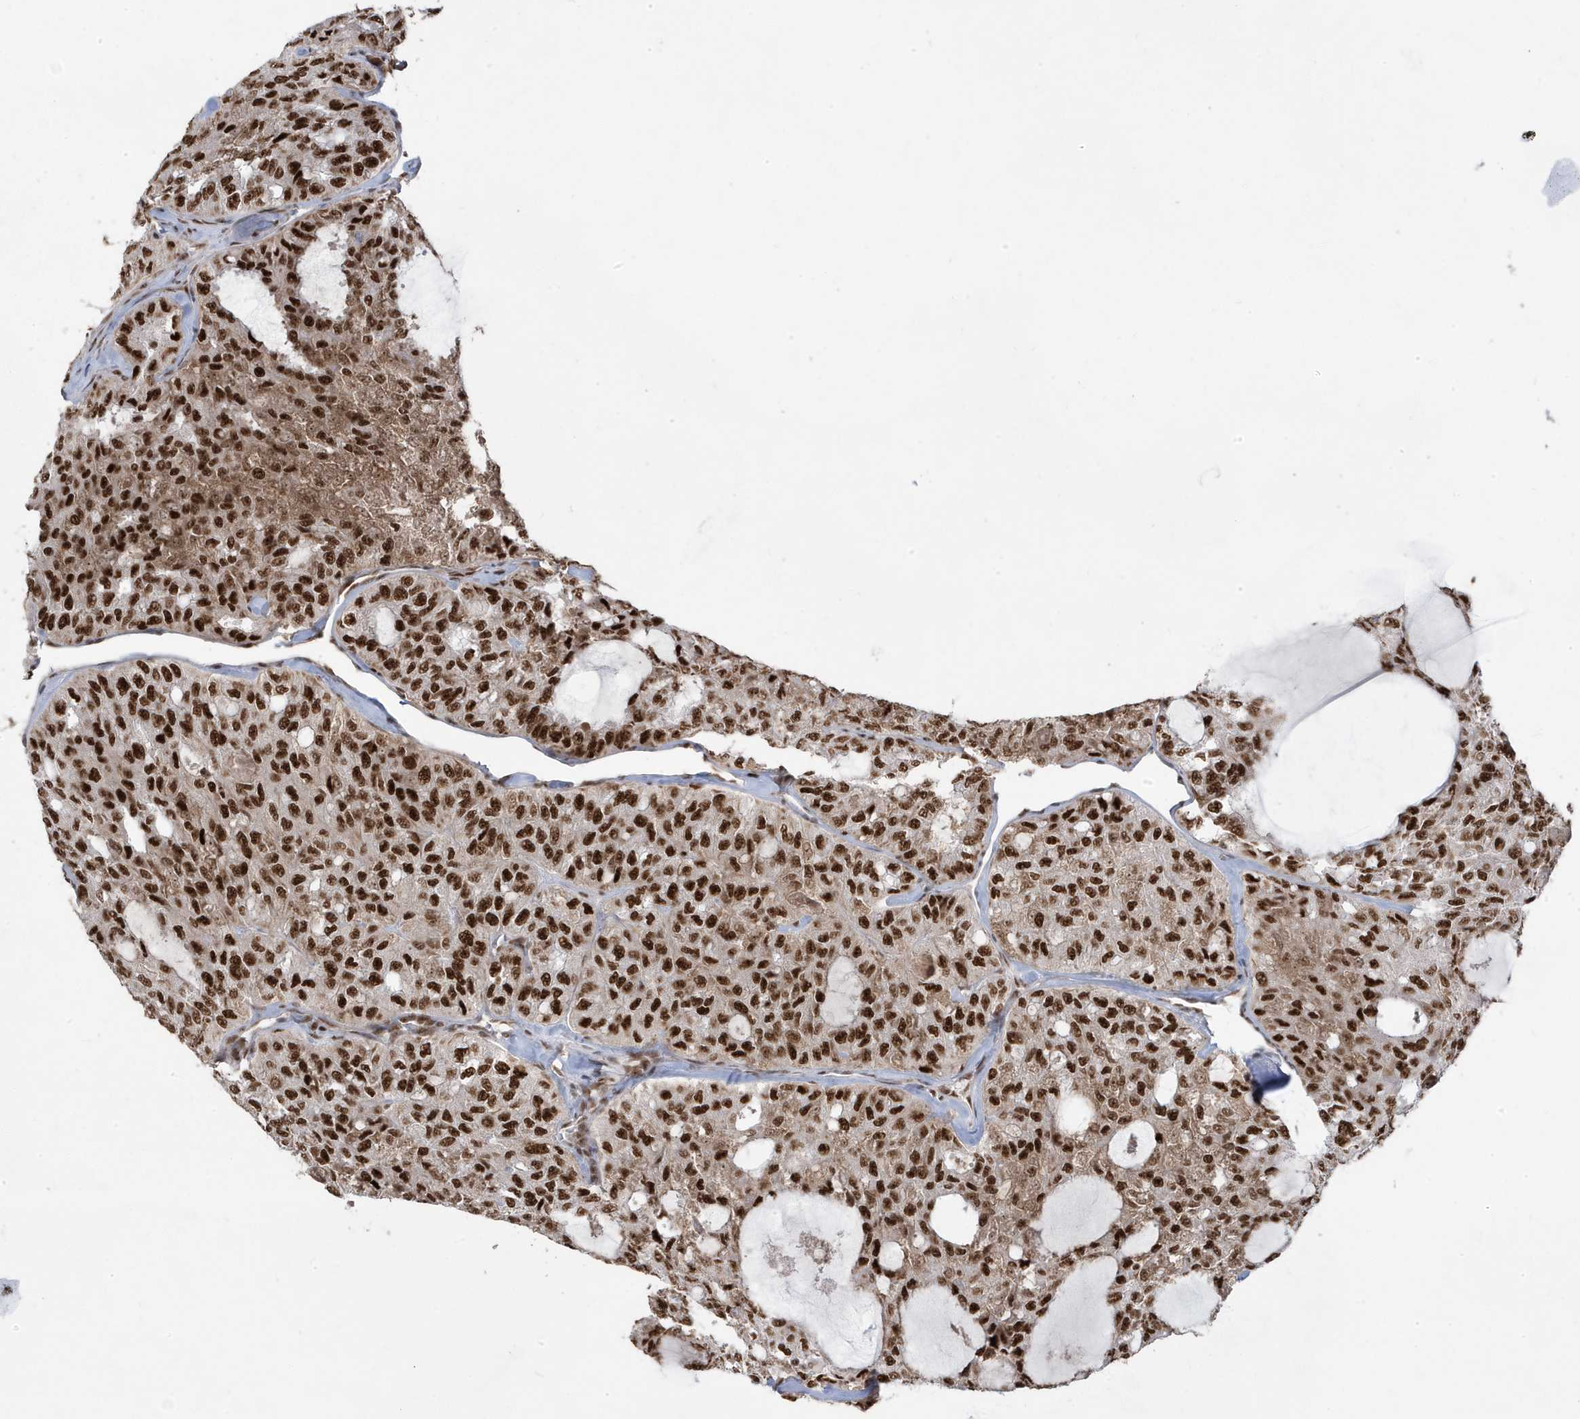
{"staining": {"intensity": "strong", "quantity": ">75%", "location": "nuclear"}, "tissue": "thyroid cancer", "cell_type": "Tumor cells", "image_type": "cancer", "snomed": [{"axis": "morphology", "description": "Follicular adenoma carcinoma, NOS"}, {"axis": "topography", "description": "Thyroid gland"}], "caption": "Thyroid cancer stained with a brown dye reveals strong nuclear positive positivity in about >75% of tumor cells.", "gene": "MTREX", "patient": {"sex": "male", "age": 75}}